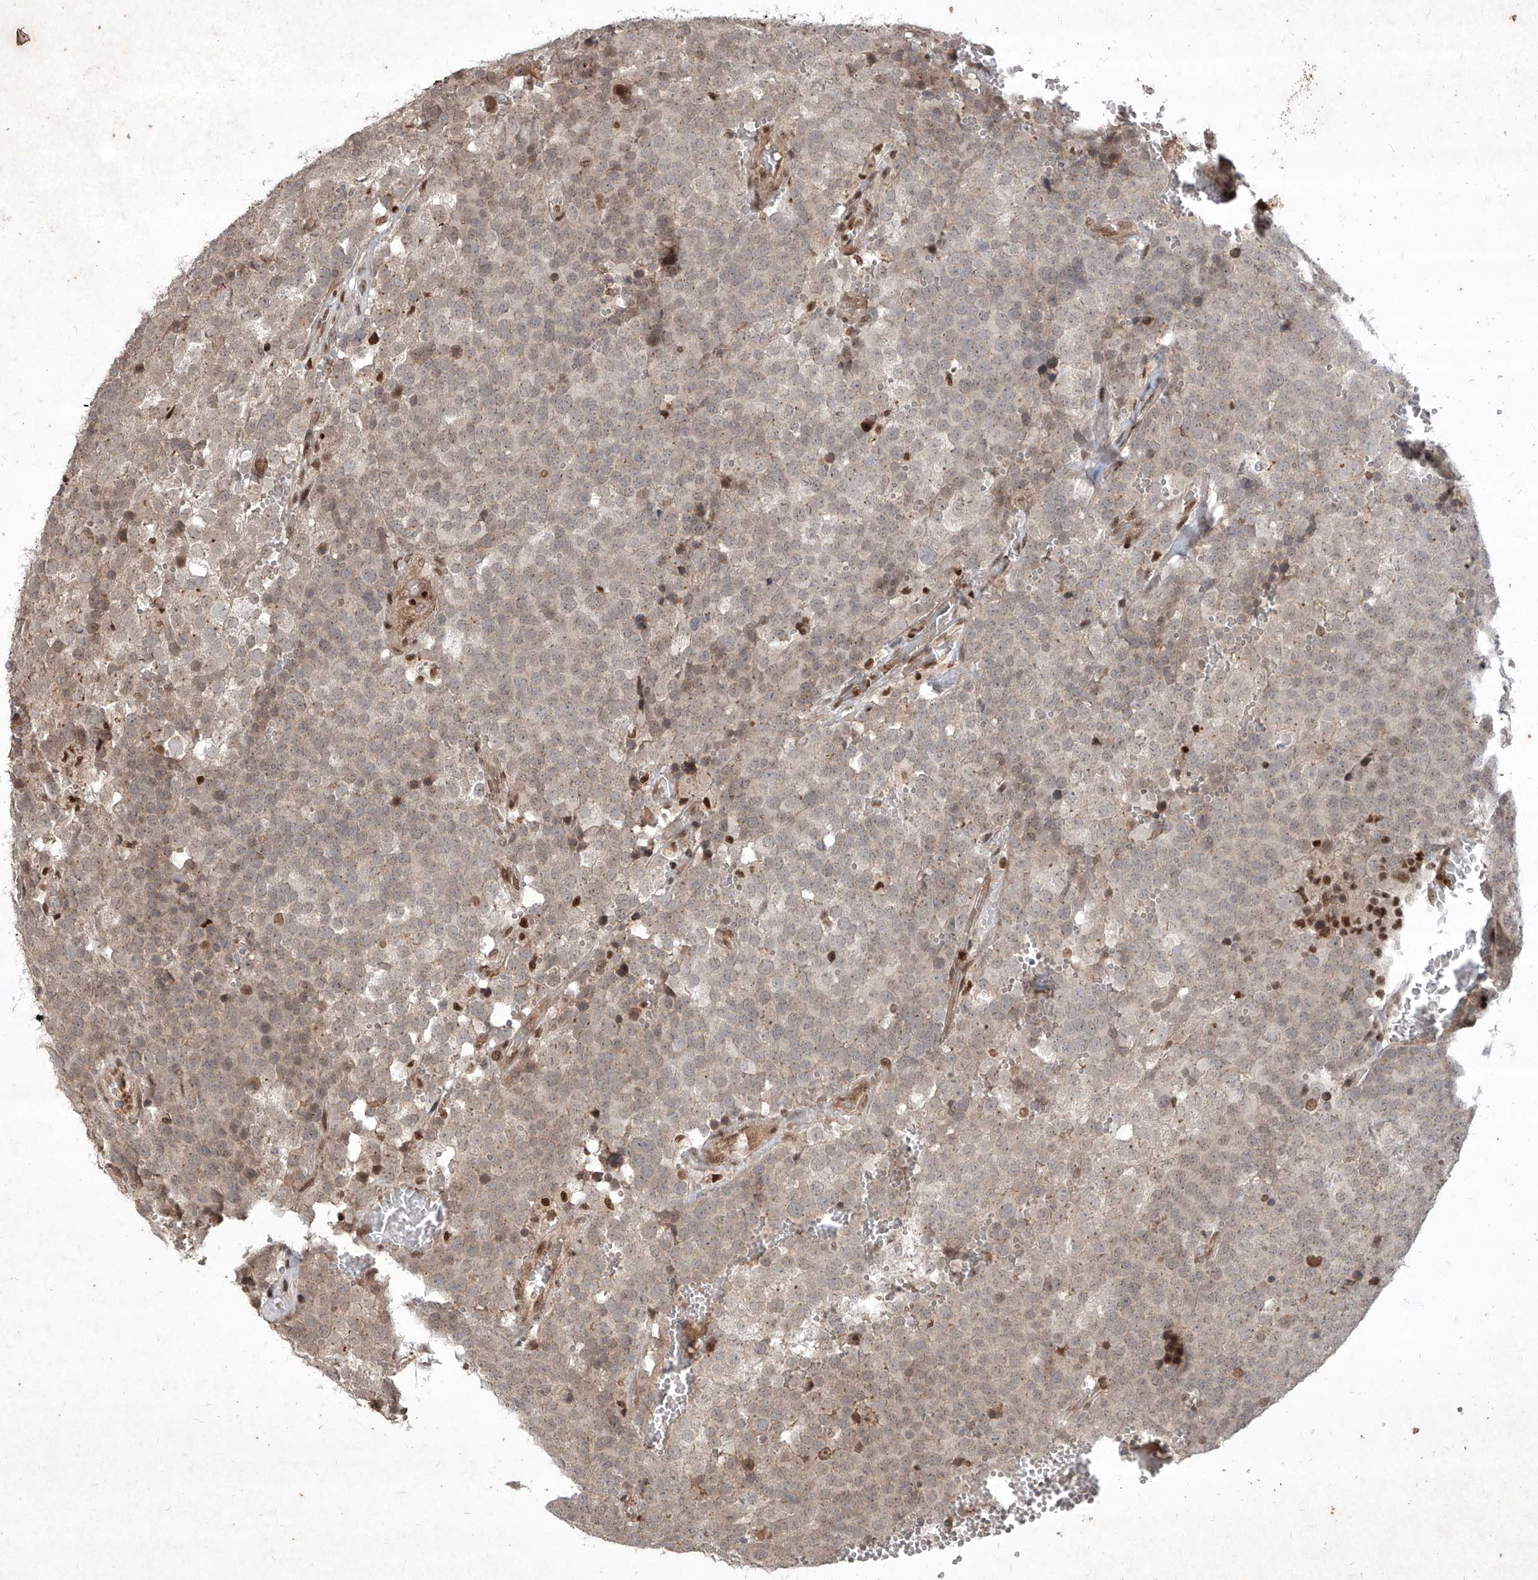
{"staining": {"intensity": "weak", "quantity": ">75%", "location": "cytoplasmic/membranous"}, "tissue": "testis cancer", "cell_type": "Tumor cells", "image_type": "cancer", "snomed": [{"axis": "morphology", "description": "Seminoma, NOS"}, {"axis": "topography", "description": "Testis"}], "caption": "Protein analysis of testis seminoma tissue shows weak cytoplasmic/membranous expression in about >75% of tumor cells.", "gene": "IRF2", "patient": {"sex": "male", "age": 71}}